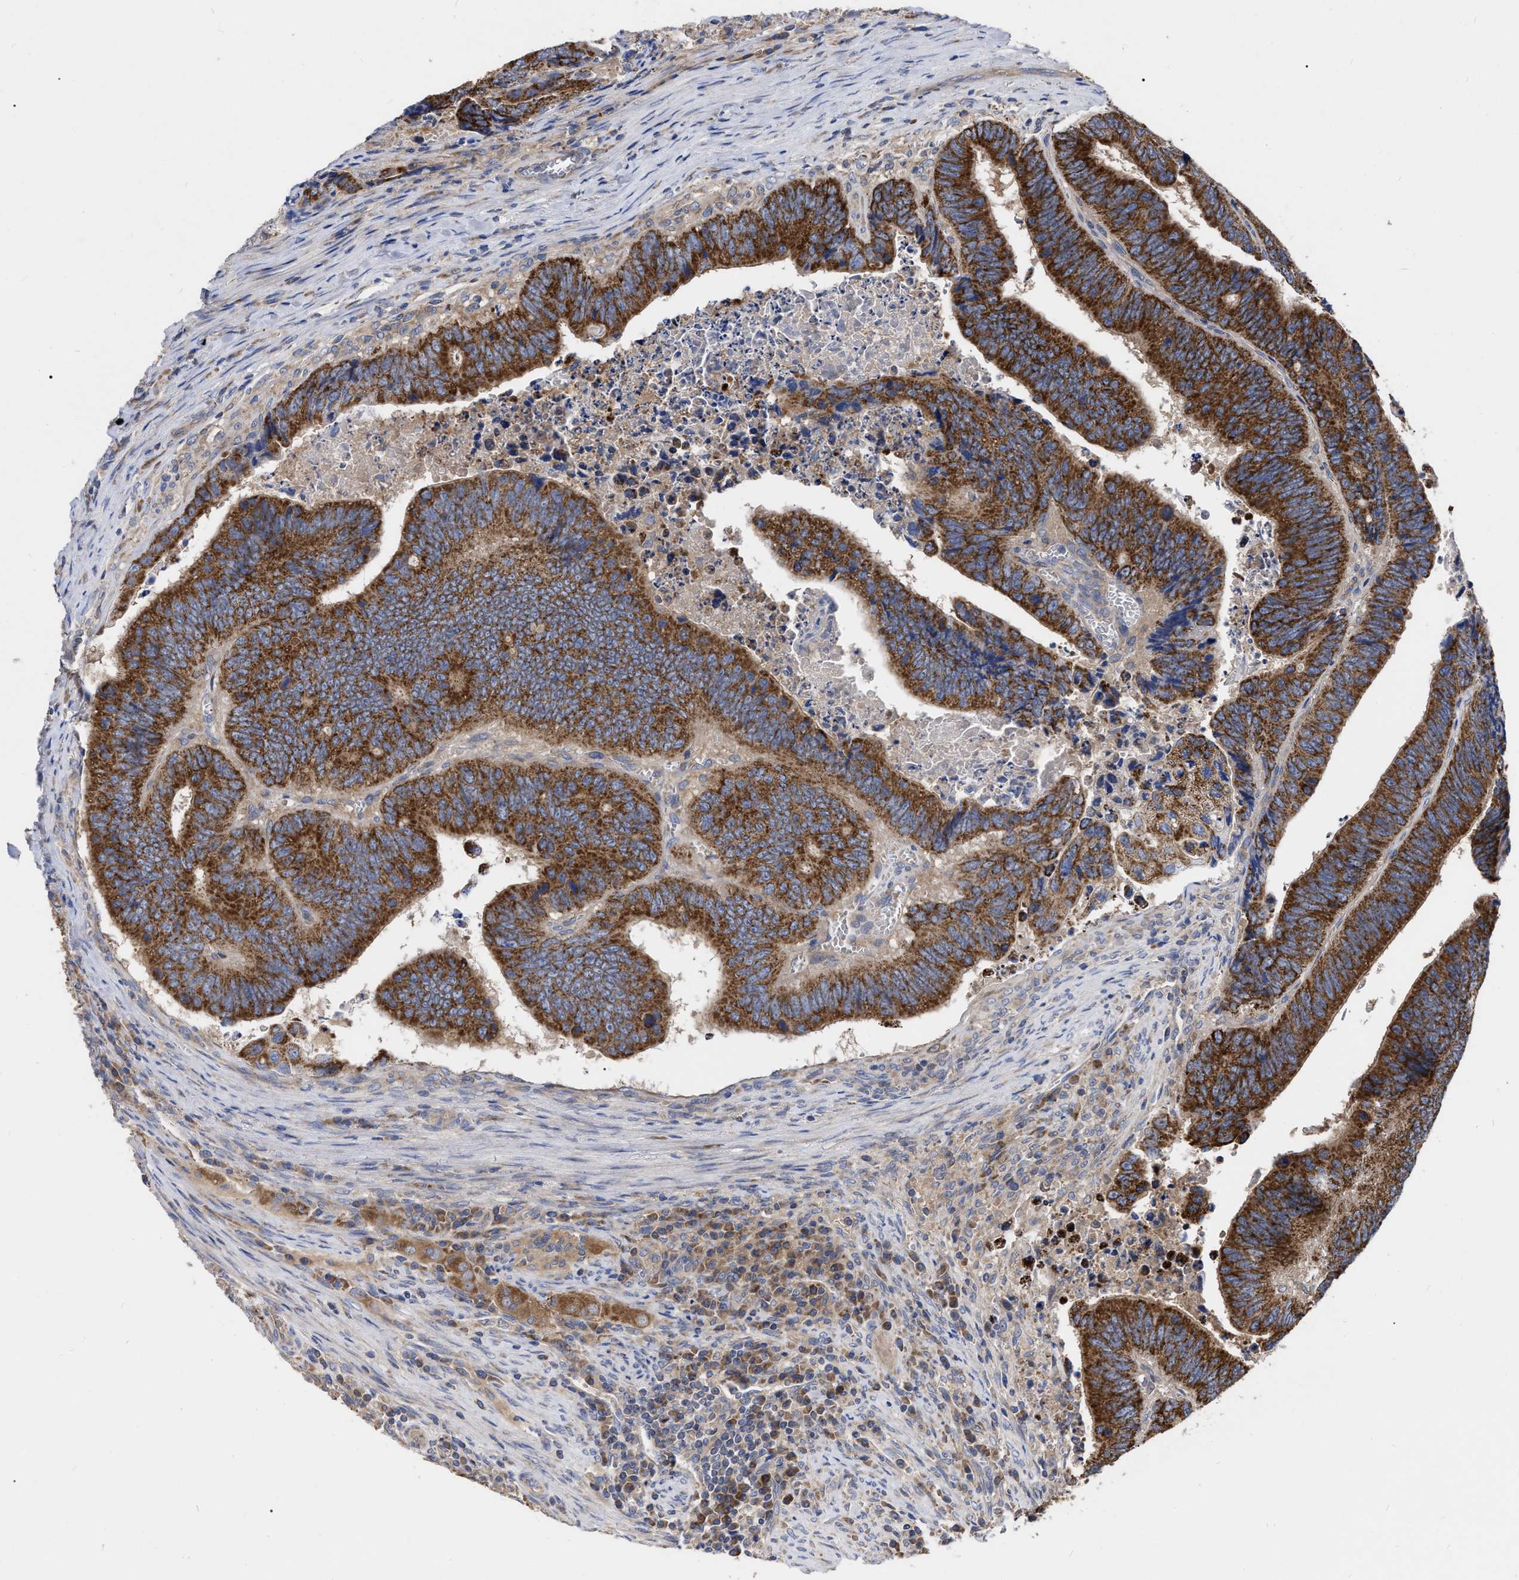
{"staining": {"intensity": "strong", "quantity": ">75%", "location": "cytoplasmic/membranous"}, "tissue": "colorectal cancer", "cell_type": "Tumor cells", "image_type": "cancer", "snomed": [{"axis": "morphology", "description": "Inflammation, NOS"}, {"axis": "morphology", "description": "Adenocarcinoma, NOS"}, {"axis": "topography", "description": "Colon"}], "caption": "Adenocarcinoma (colorectal) stained with immunohistochemistry displays strong cytoplasmic/membranous expression in about >75% of tumor cells.", "gene": "CDKN2C", "patient": {"sex": "male", "age": 72}}